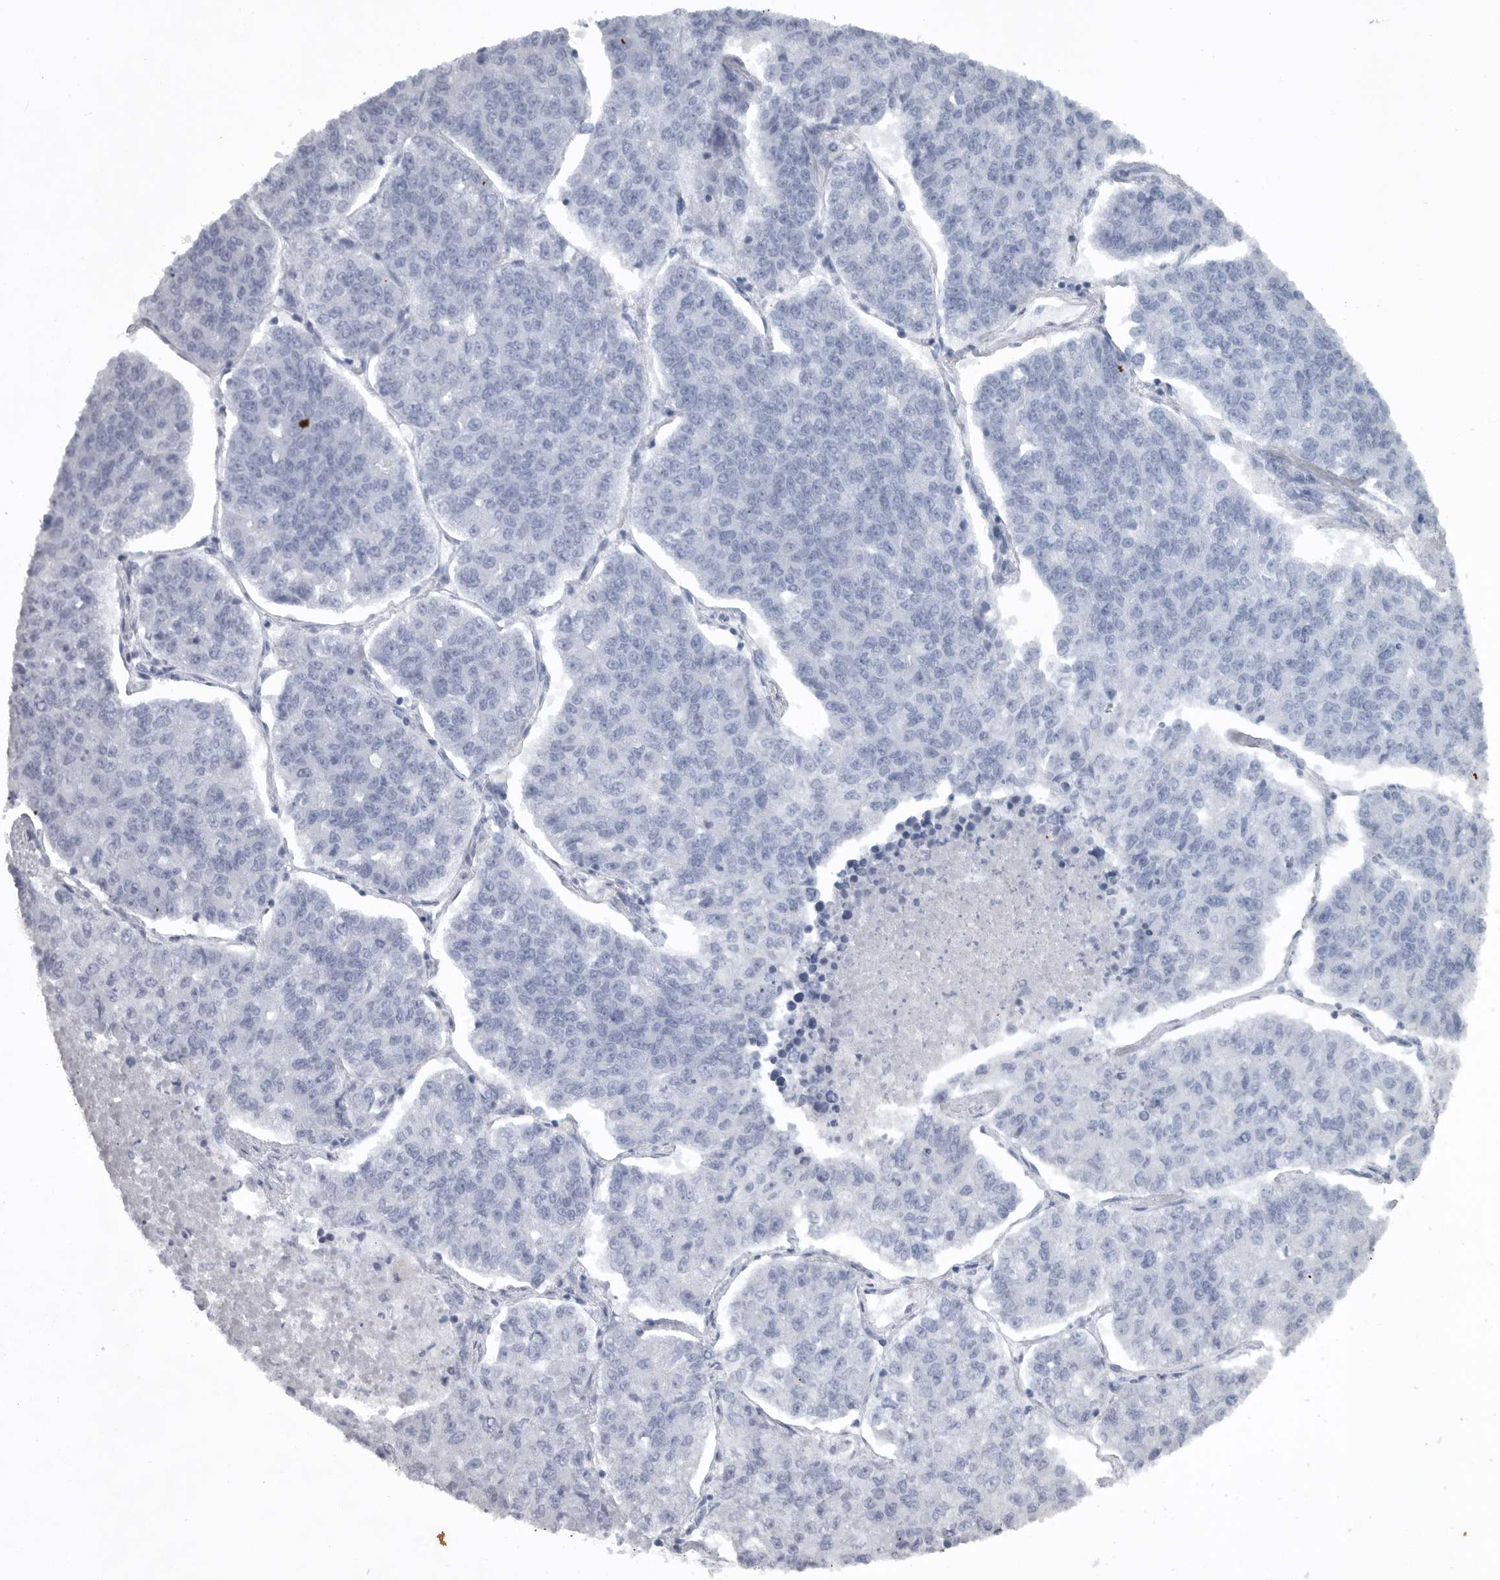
{"staining": {"intensity": "negative", "quantity": "none", "location": "none"}, "tissue": "lung cancer", "cell_type": "Tumor cells", "image_type": "cancer", "snomed": [{"axis": "morphology", "description": "Adenocarcinoma, NOS"}, {"axis": "topography", "description": "Lung"}], "caption": "Adenocarcinoma (lung) stained for a protein using immunohistochemistry shows no expression tumor cells.", "gene": "HMGN3", "patient": {"sex": "male", "age": 49}}